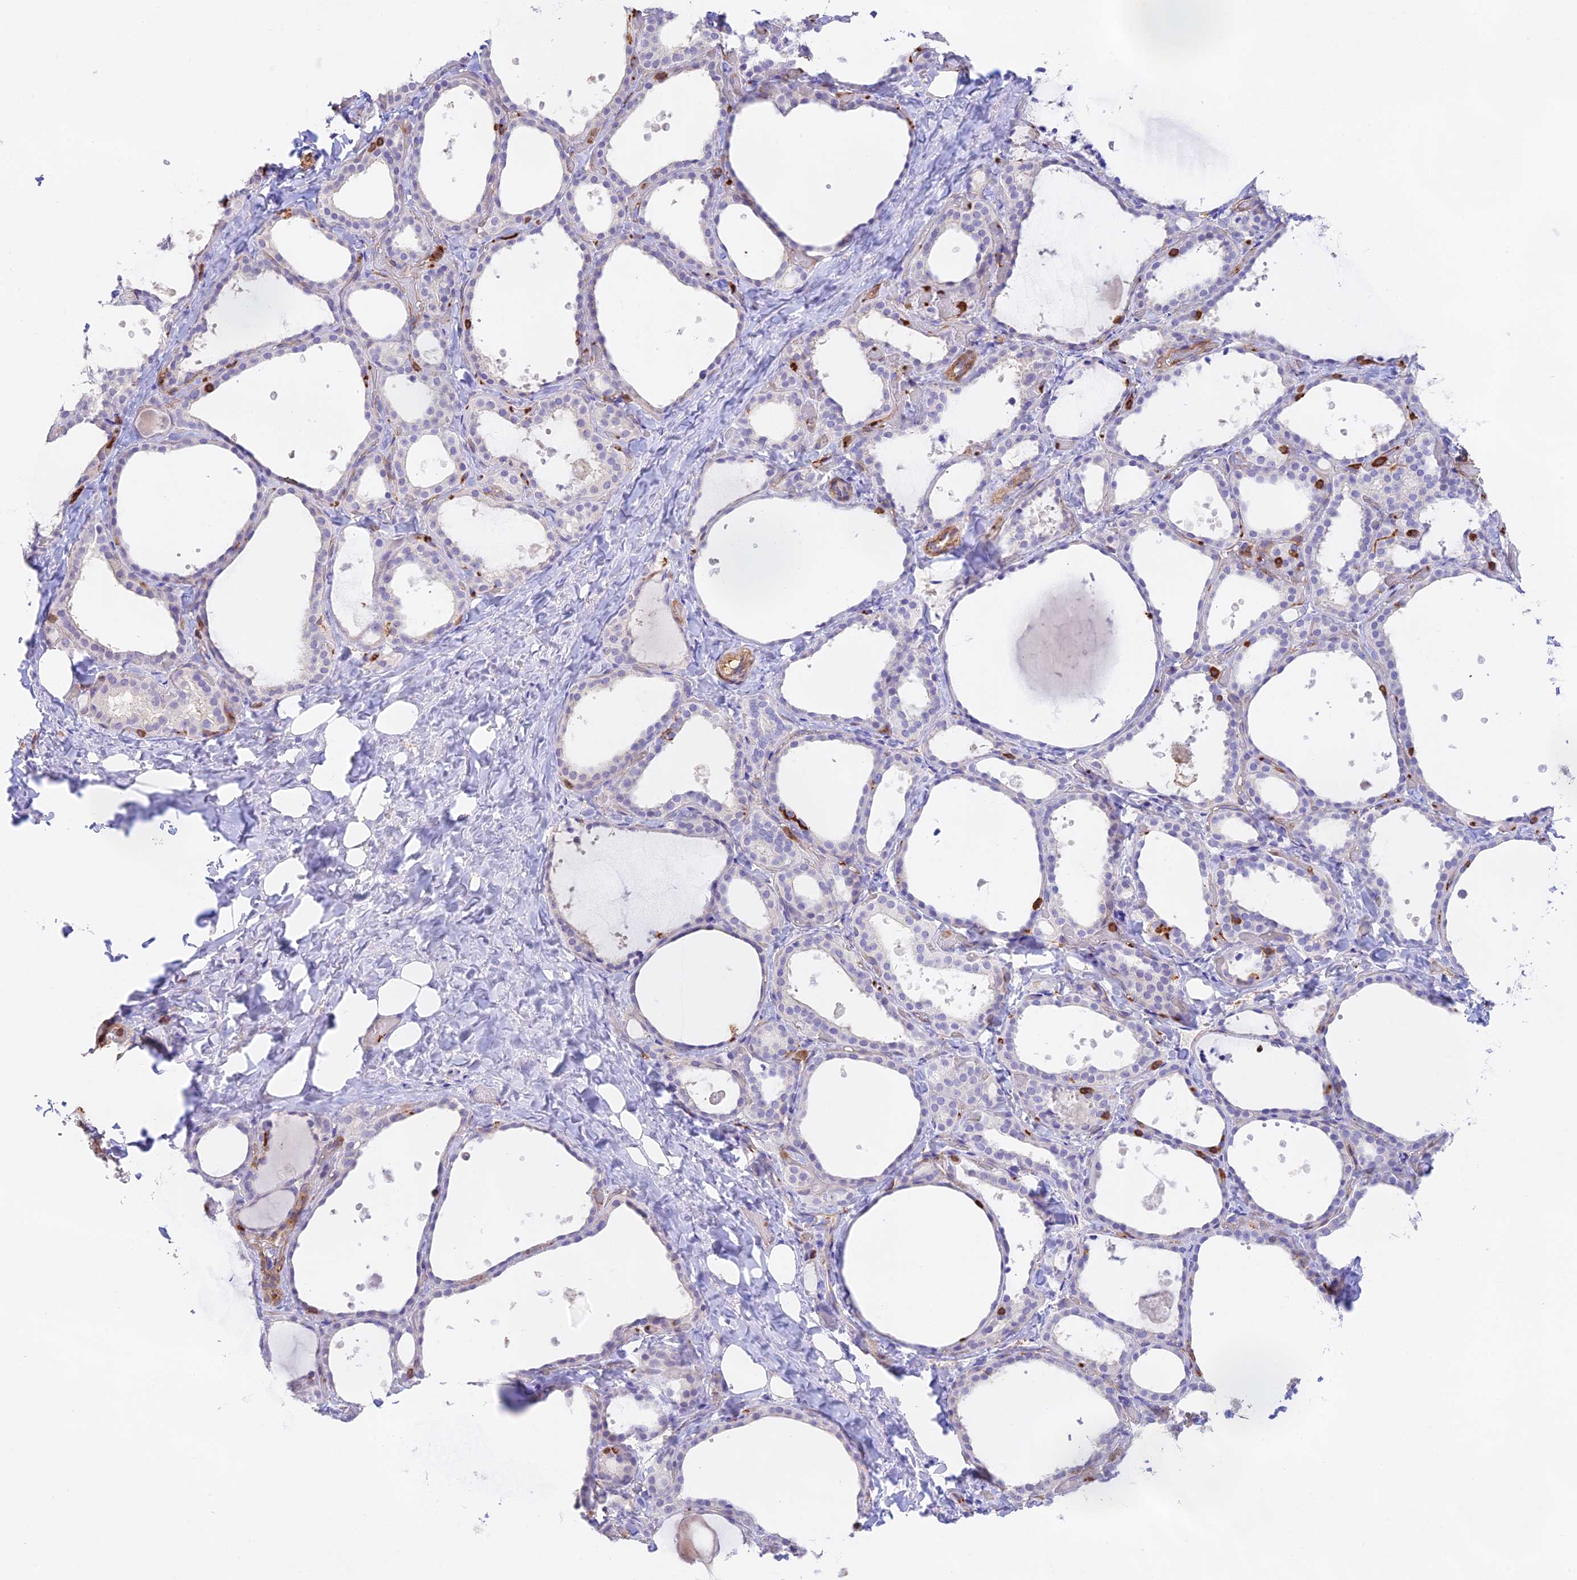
{"staining": {"intensity": "negative", "quantity": "none", "location": "none"}, "tissue": "thyroid gland", "cell_type": "Glandular cells", "image_type": "normal", "snomed": [{"axis": "morphology", "description": "Normal tissue, NOS"}, {"axis": "topography", "description": "Thyroid gland"}], "caption": "The immunohistochemistry histopathology image has no significant staining in glandular cells of thyroid gland.", "gene": "DENND1C", "patient": {"sex": "female", "age": 44}}